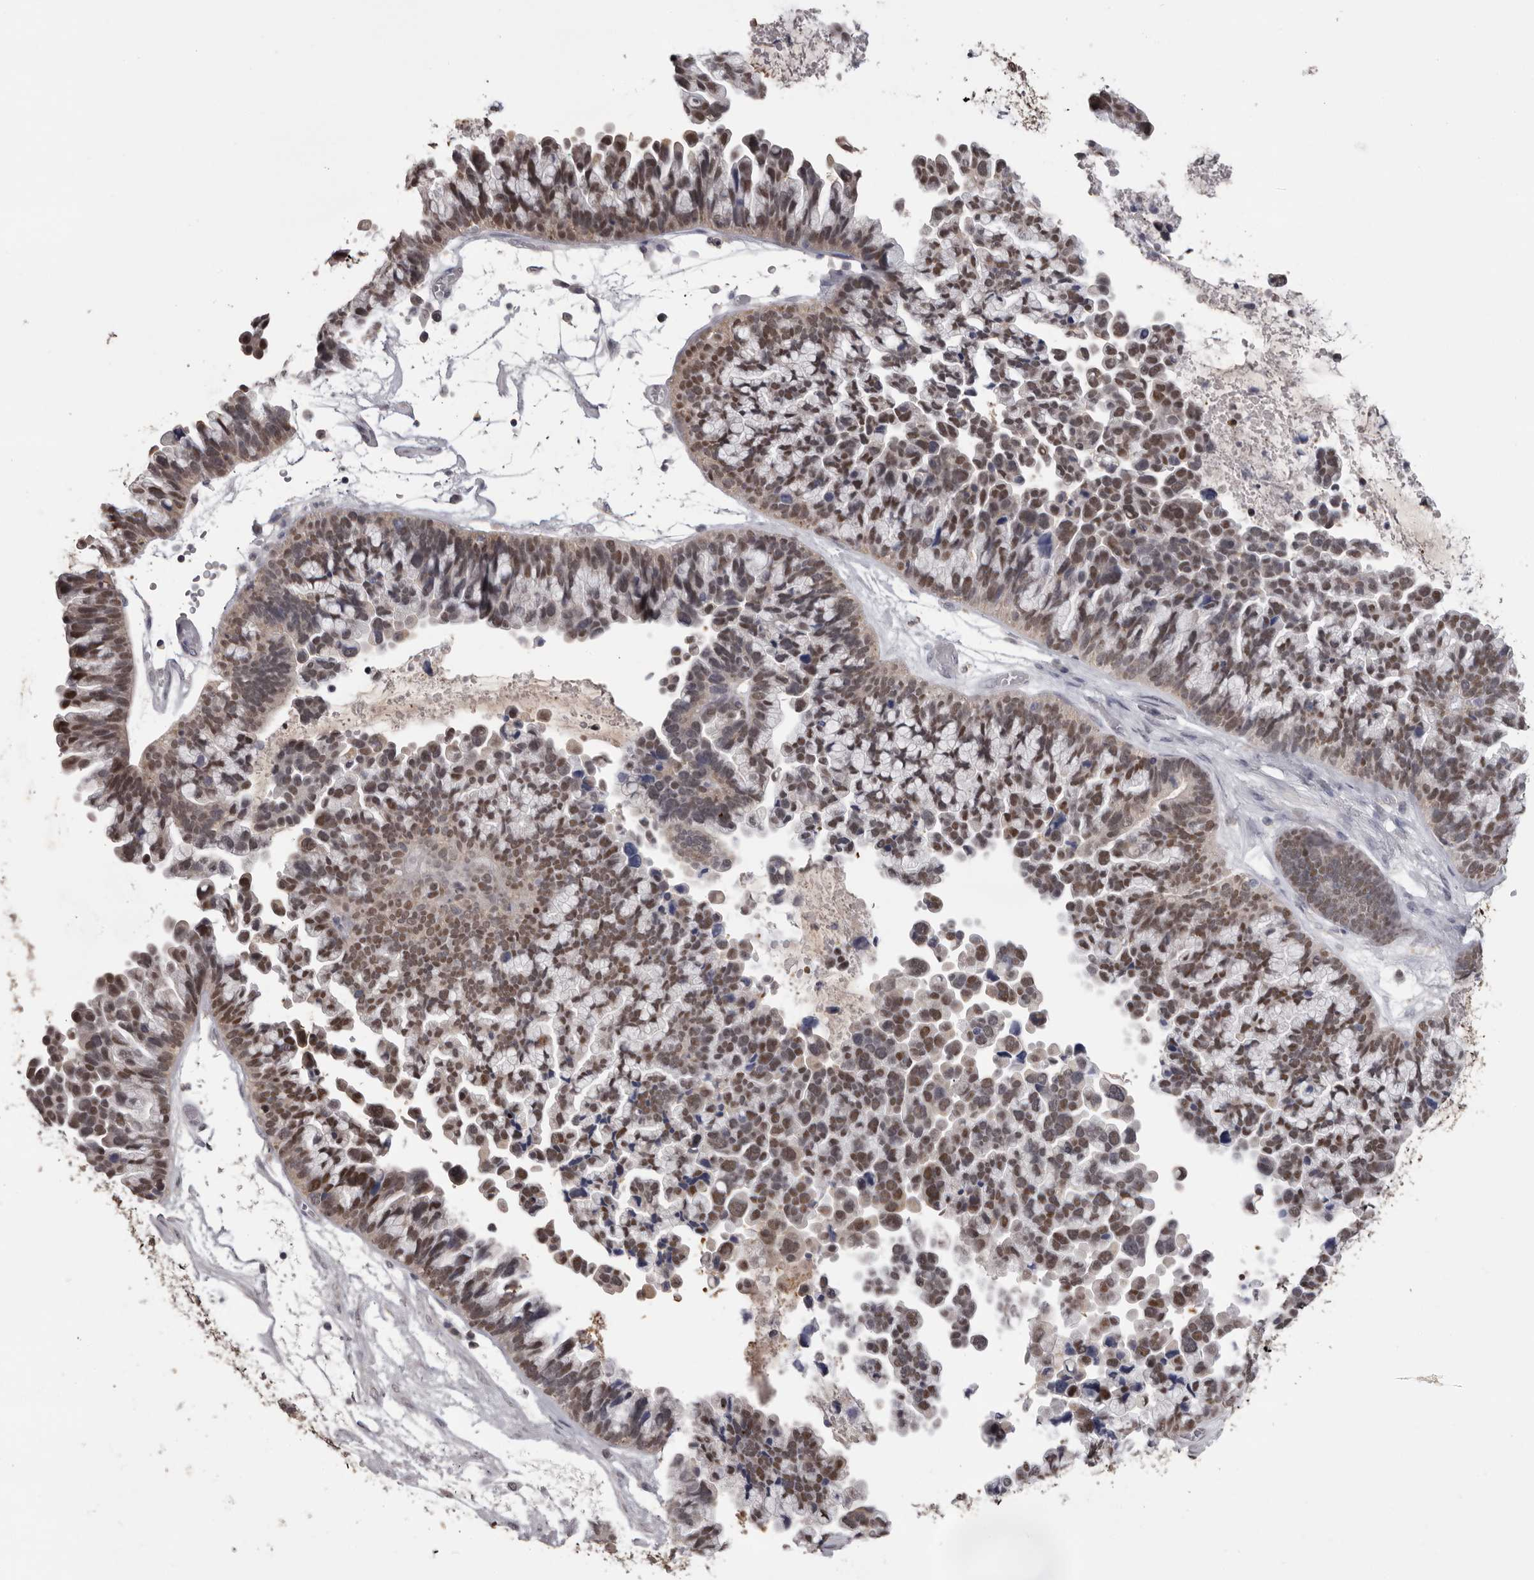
{"staining": {"intensity": "moderate", "quantity": ">75%", "location": "nuclear"}, "tissue": "ovarian cancer", "cell_type": "Tumor cells", "image_type": "cancer", "snomed": [{"axis": "morphology", "description": "Cystadenocarcinoma, serous, NOS"}, {"axis": "topography", "description": "Ovary"}], "caption": "DAB immunohistochemical staining of ovarian cancer (serous cystadenocarcinoma) displays moderate nuclear protein expression in about >75% of tumor cells. Using DAB (brown) and hematoxylin (blue) stains, captured at high magnification using brightfield microscopy.", "gene": "MDH1", "patient": {"sex": "female", "age": 56}}